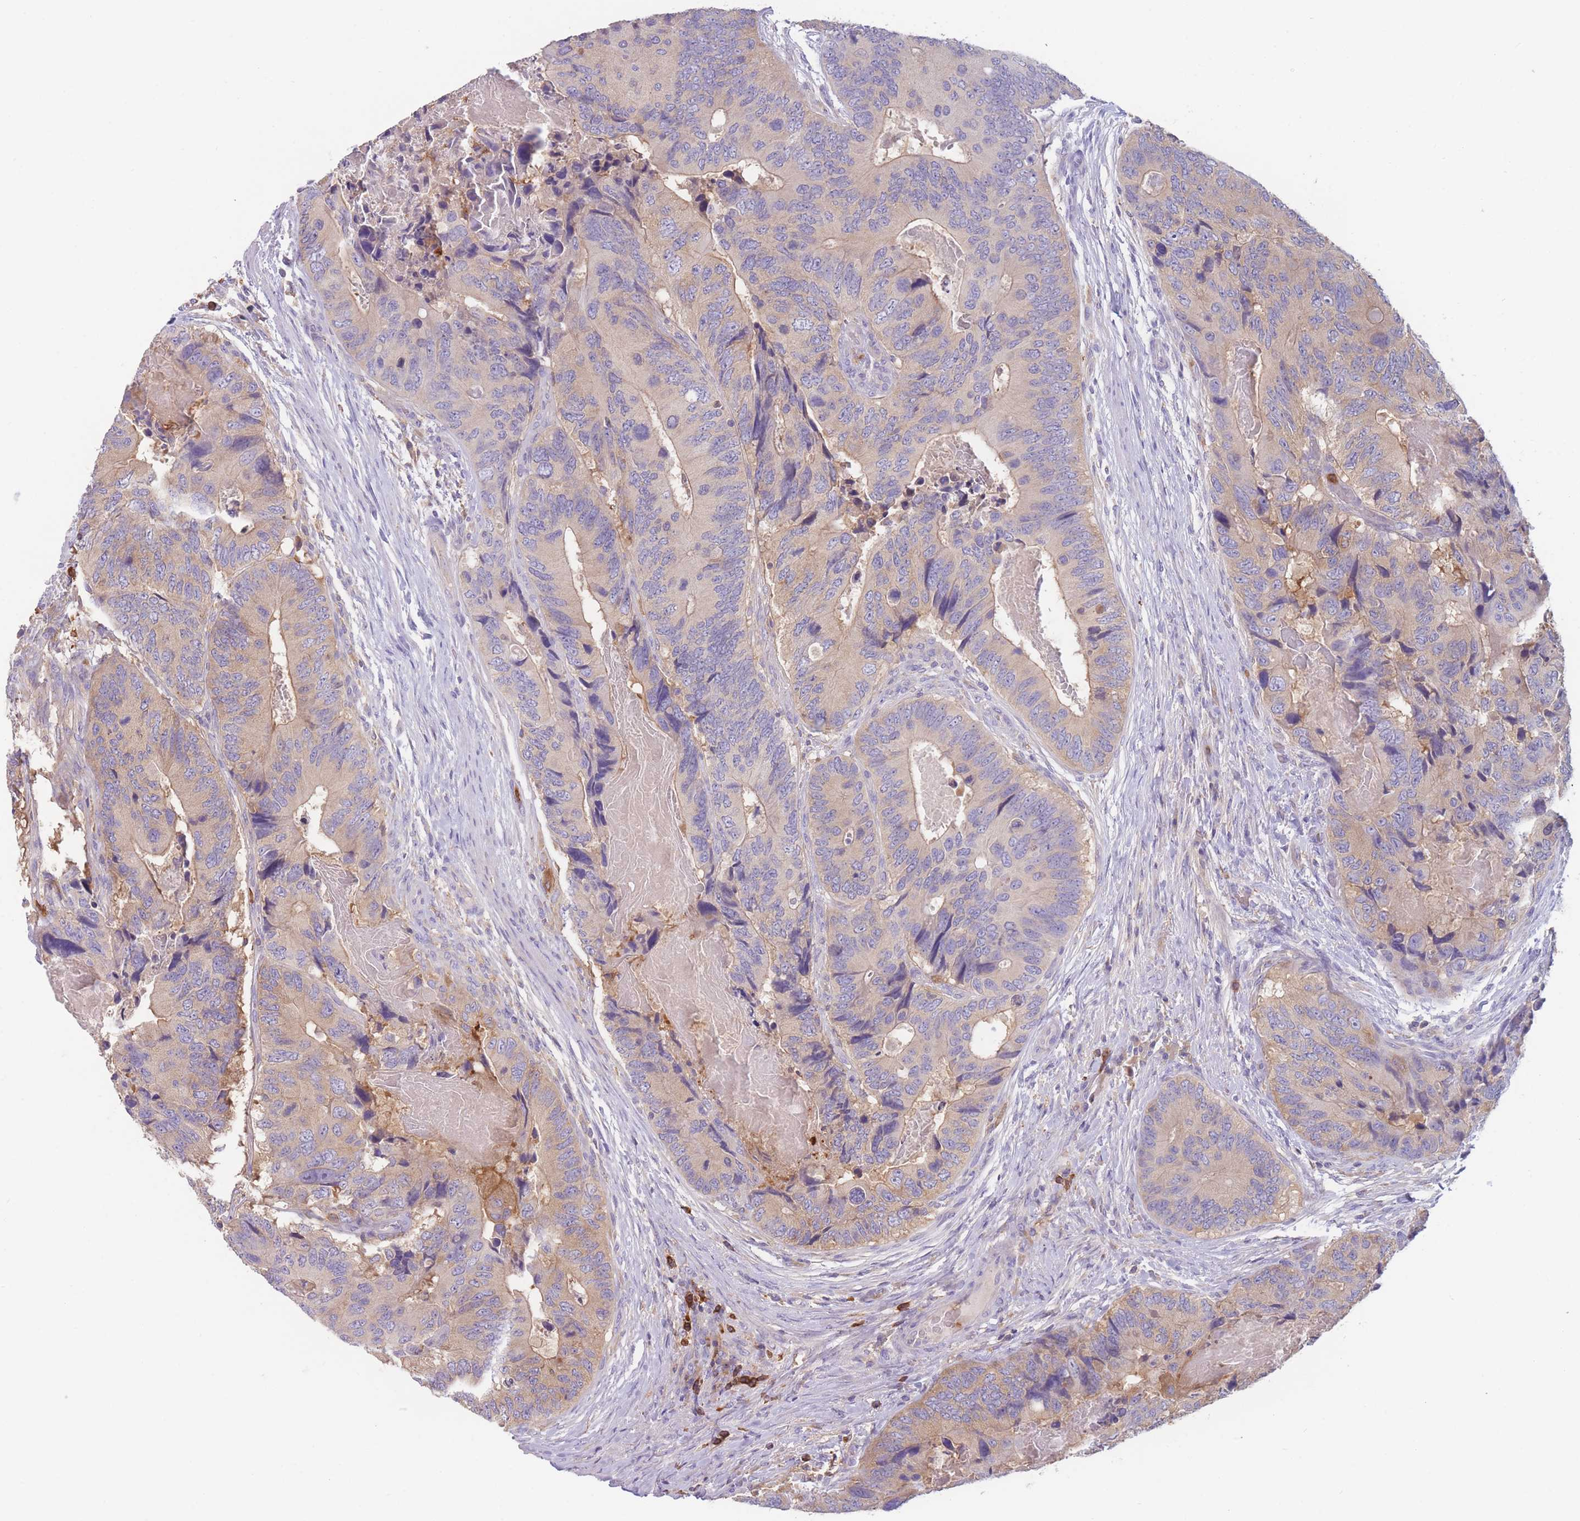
{"staining": {"intensity": "weak", "quantity": "<25%", "location": "cytoplasmic/membranous"}, "tissue": "colorectal cancer", "cell_type": "Tumor cells", "image_type": "cancer", "snomed": [{"axis": "morphology", "description": "Adenocarcinoma, NOS"}, {"axis": "topography", "description": "Colon"}], "caption": "Immunohistochemistry (IHC) image of human colorectal cancer (adenocarcinoma) stained for a protein (brown), which displays no staining in tumor cells.", "gene": "ST3GAL4", "patient": {"sex": "male", "age": 84}}